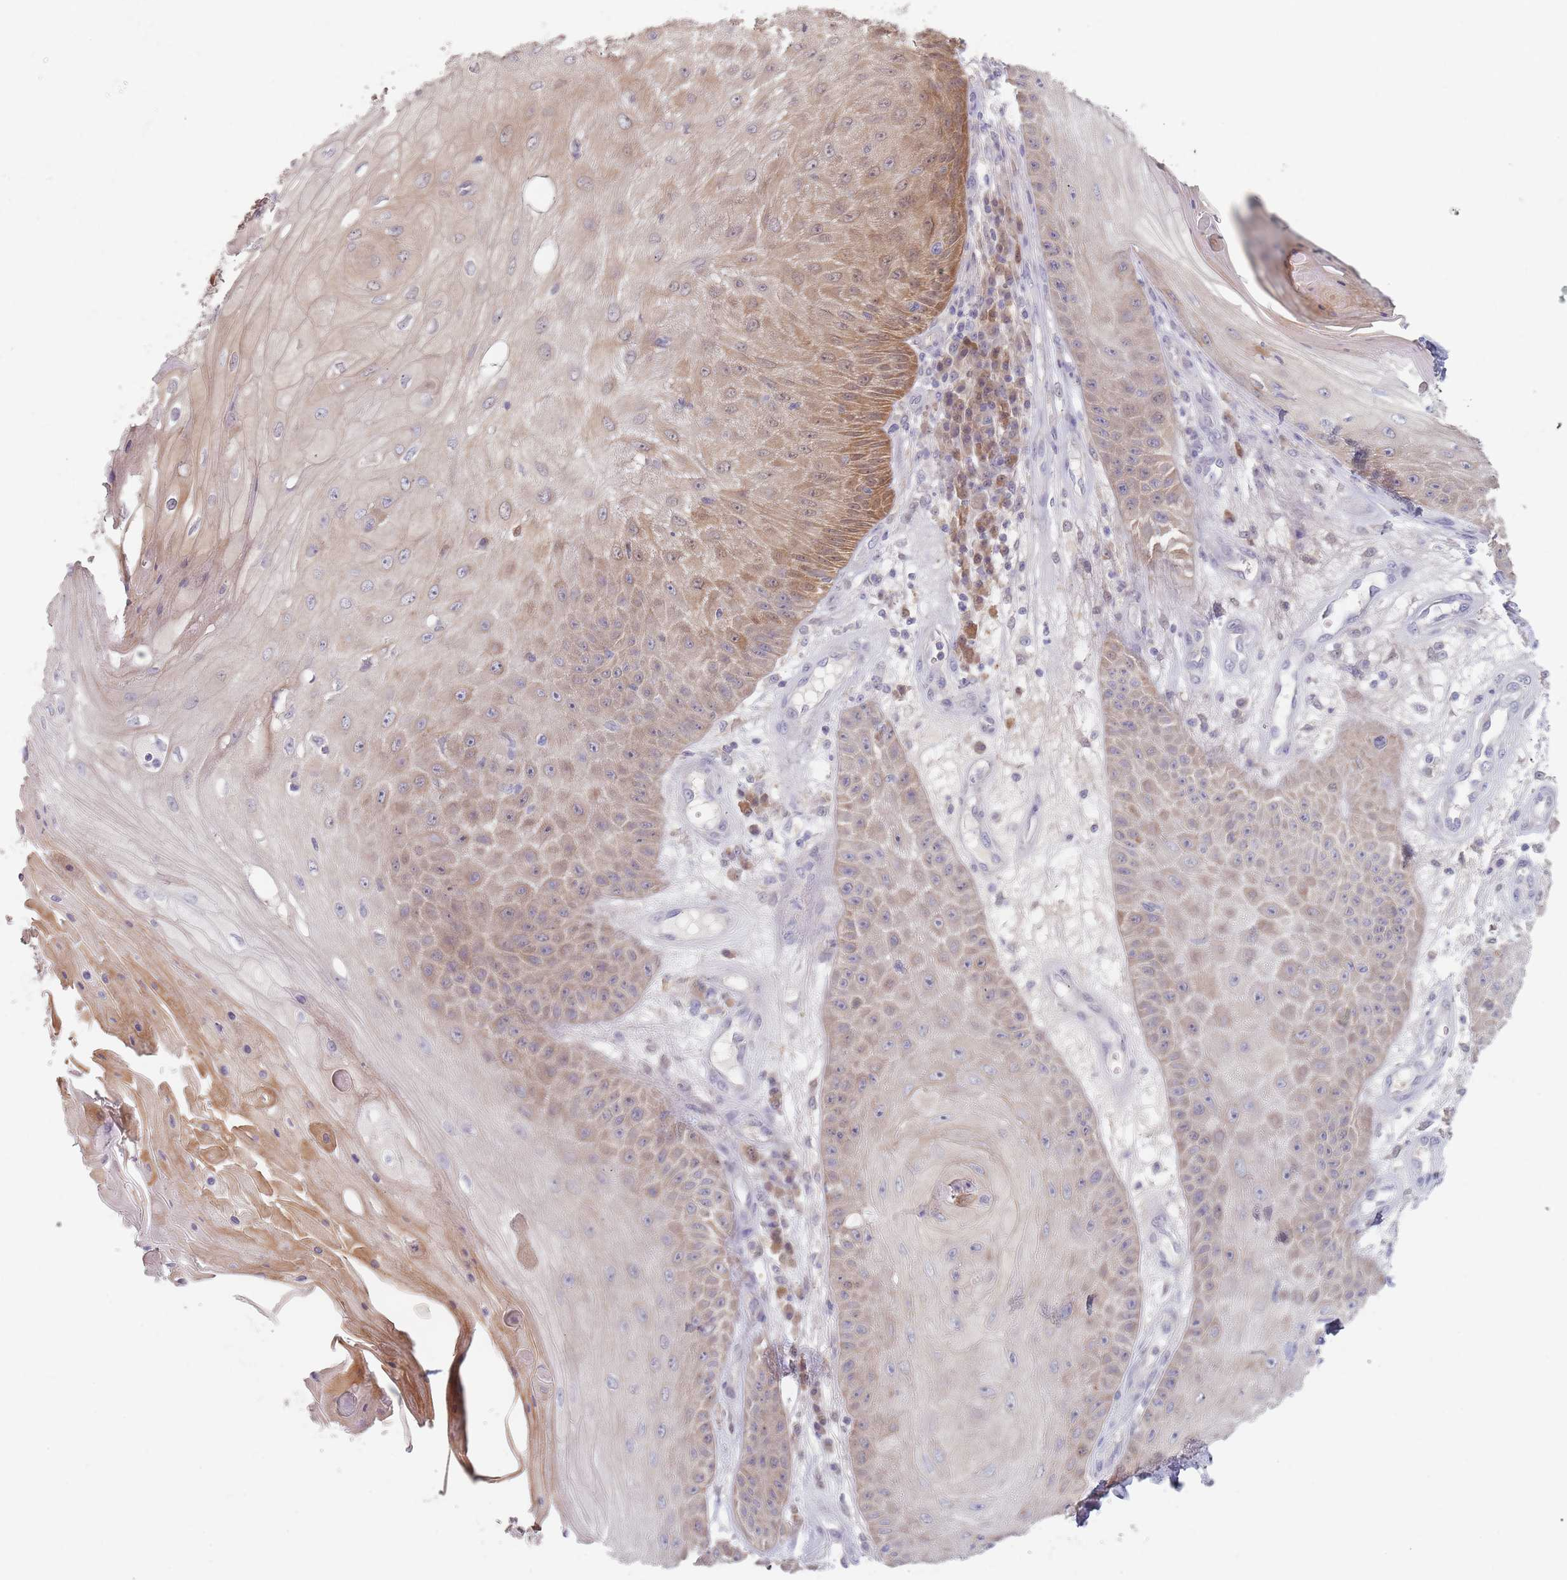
{"staining": {"intensity": "moderate", "quantity": "<25%", "location": "cytoplasmic/membranous"}, "tissue": "skin cancer", "cell_type": "Tumor cells", "image_type": "cancer", "snomed": [{"axis": "morphology", "description": "Squamous cell carcinoma, NOS"}, {"axis": "topography", "description": "Skin"}], "caption": "Skin cancer stained with IHC reveals moderate cytoplasmic/membranous expression in about <25% of tumor cells. Nuclei are stained in blue.", "gene": "NAXE", "patient": {"sex": "male", "age": 70}}